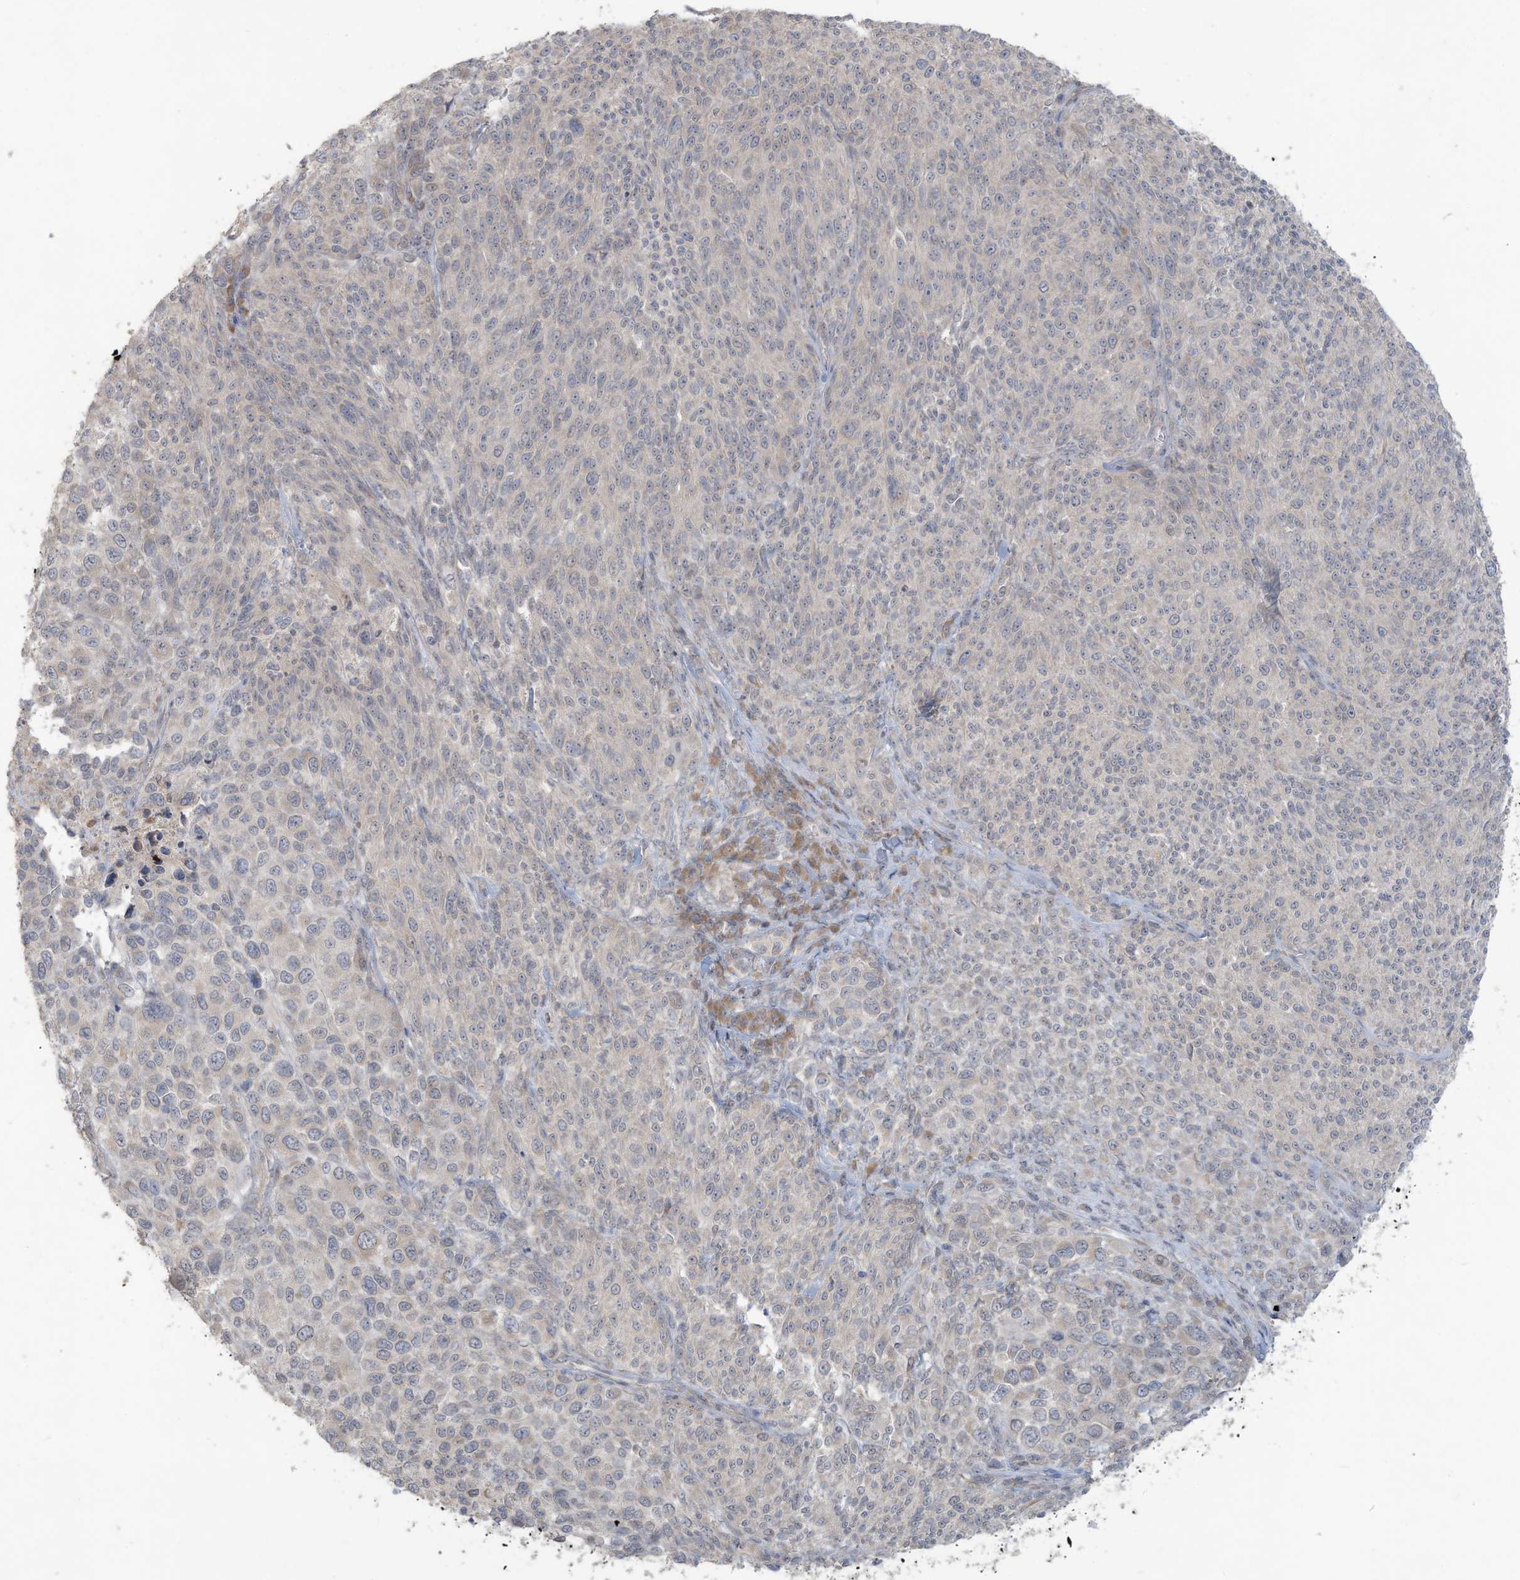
{"staining": {"intensity": "negative", "quantity": "none", "location": "none"}, "tissue": "melanoma", "cell_type": "Tumor cells", "image_type": "cancer", "snomed": [{"axis": "morphology", "description": "Malignant melanoma, NOS"}, {"axis": "topography", "description": "Skin of trunk"}], "caption": "Image shows no protein positivity in tumor cells of melanoma tissue.", "gene": "MAGIX", "patient": {"sex": "male", "age": 71}}